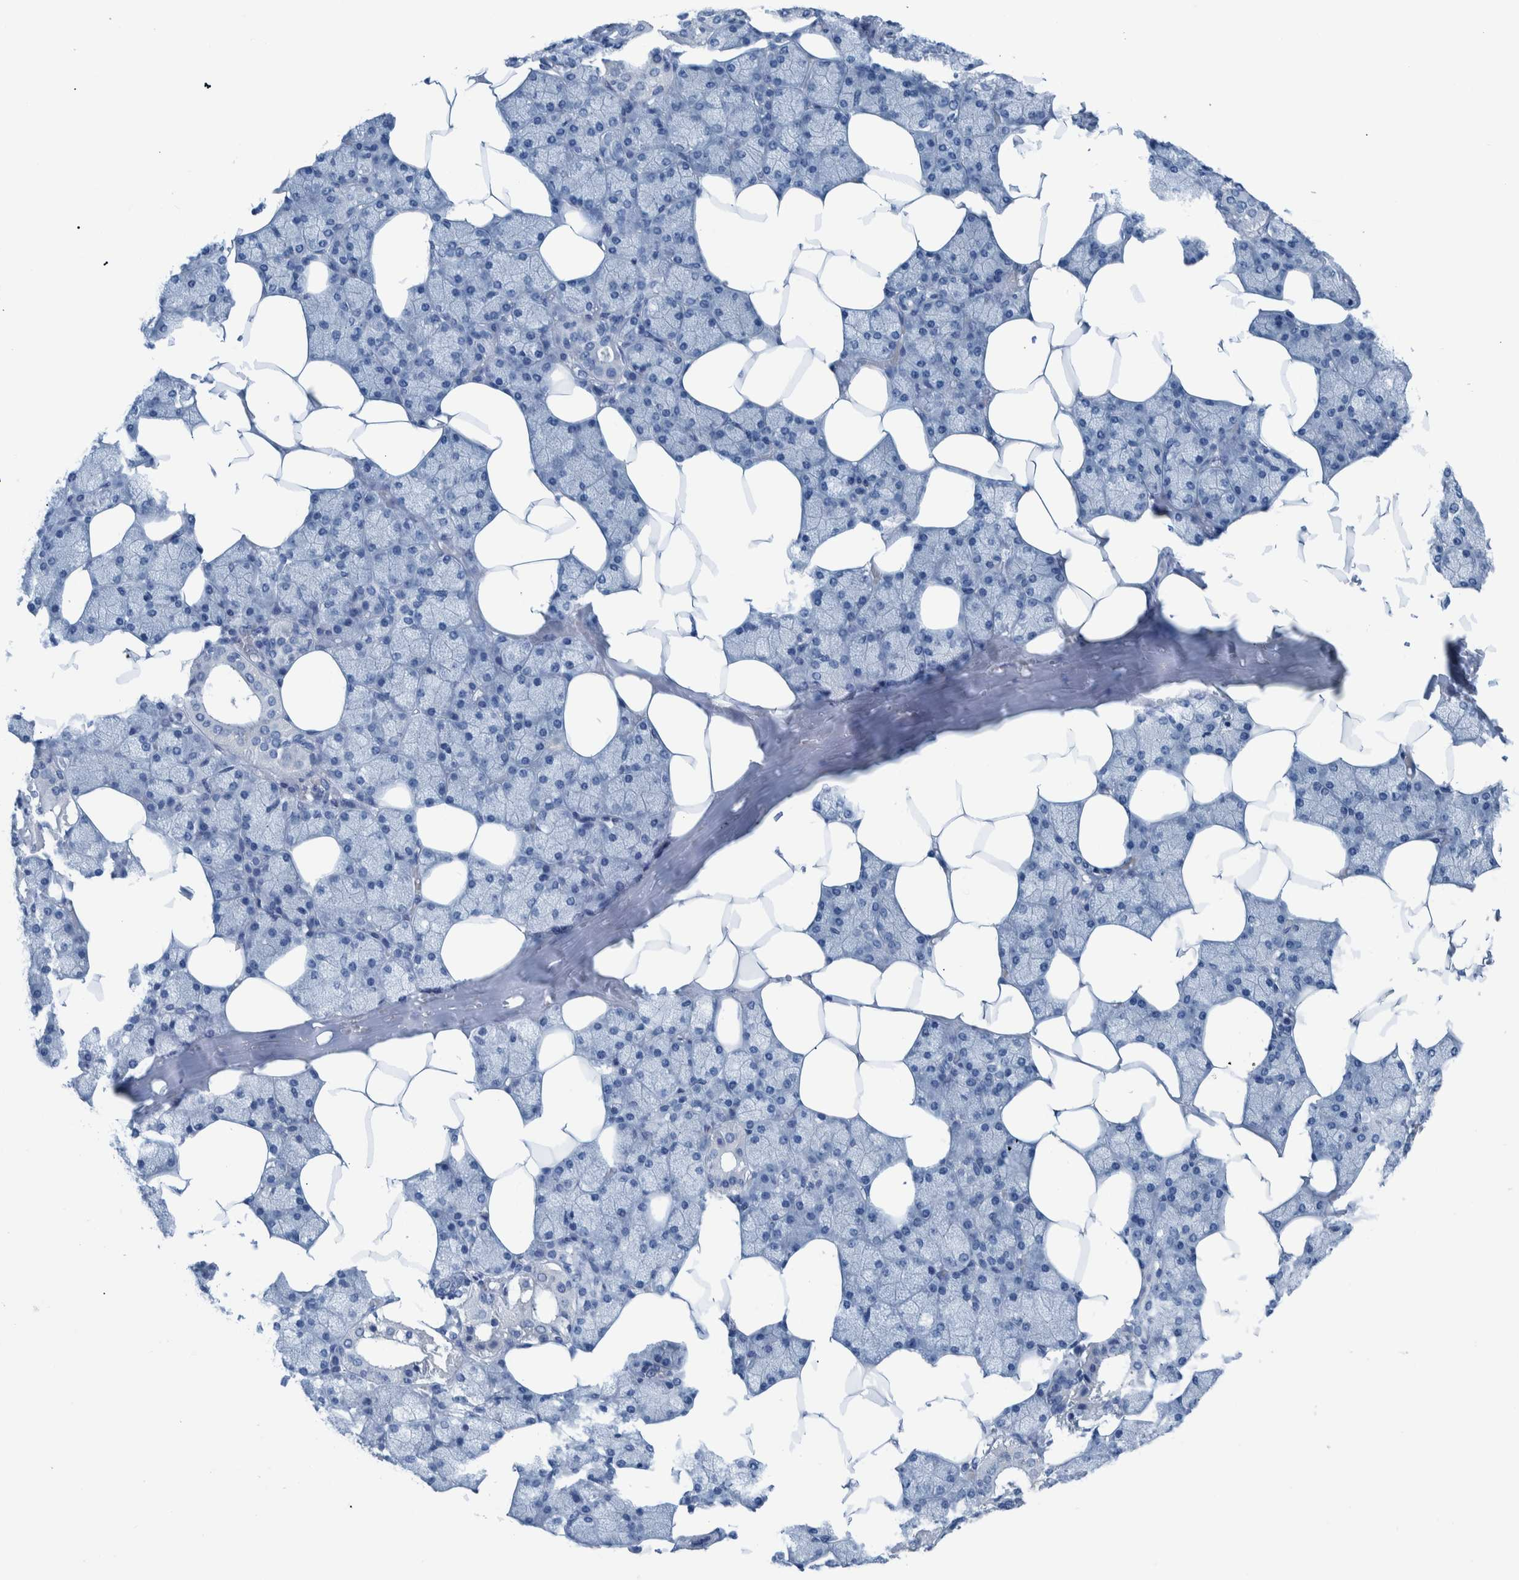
{"staining": {"intensity": "negative", "quantity": "none", "location": "none"}, "tissue": "salivary gland", "cell_type": "Glandular cells", "image_type": "normal", "snomed": [{"axis": "morphology", "description": "Normal tissue, NOS"}, {"axis": "topography", "description": "Salivary gland"}], "caption": "DAB immunohistochemical staining of normal salivary gland demonstrates no significant staining in glandular cells.", "gene": "IDO1", "patient": {"sex": "male", "age": 62}}